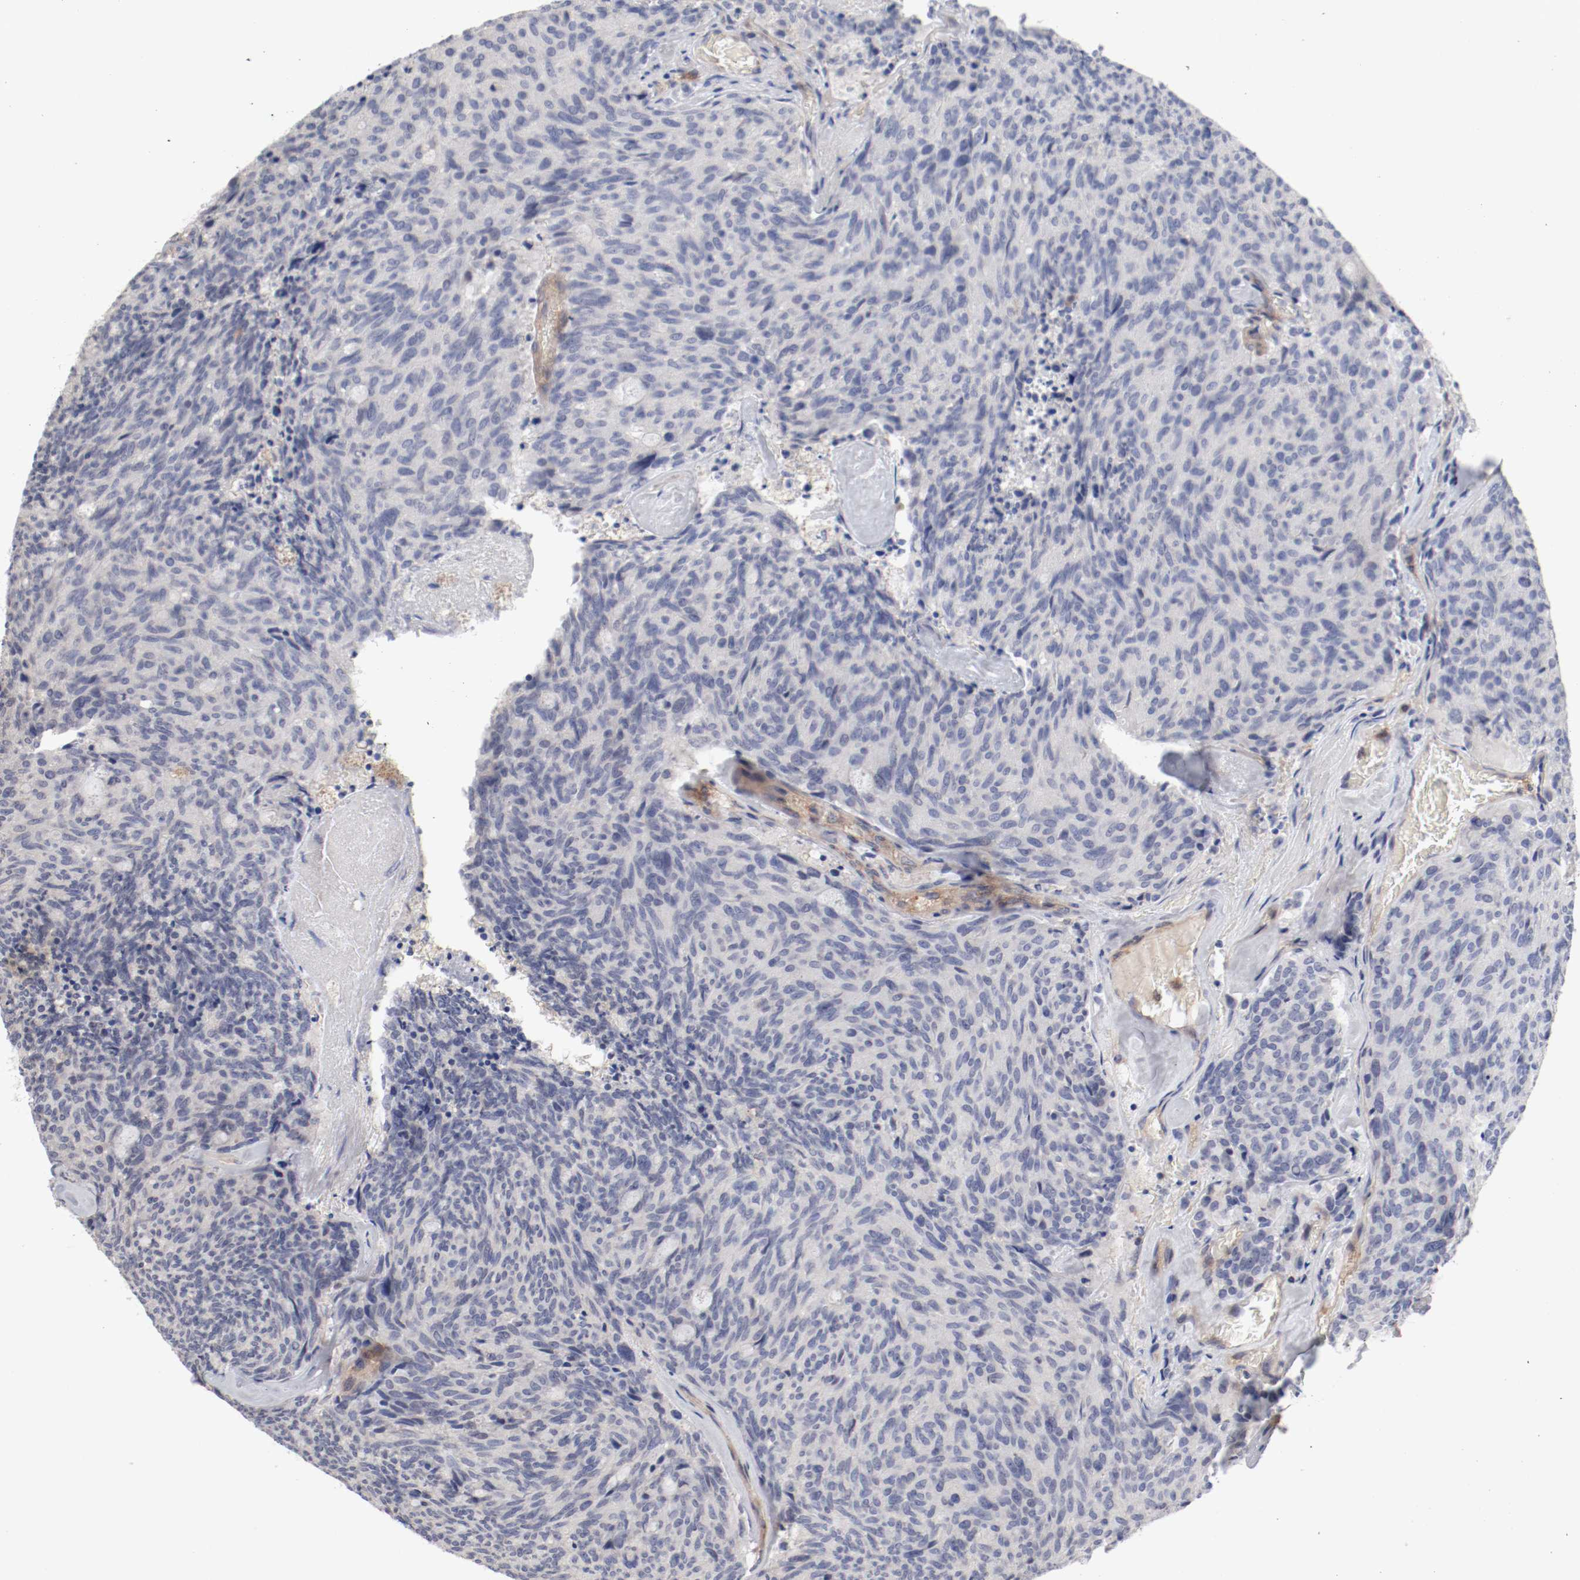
{"staining": {"intensity": "negative", "quantity": "none", "location": "none"}, "tissue": "carcinoid", "cell_type": "Tumor cells", "image_type": "cancer", "snomed": [{"axis": "morphology", "description": "Carcinoid, malignant, NOS"}, {"axis": "topography", "description": "Pancreas"}], "caption": "Immunohistochemistry (IHC) photomicrograph of neoplastic tissue: carcinoid stained with DAB exhibits no significant protein positivity in tumor cells.", "gene": "CBL", "patient": {"sex": "female", "age": 54}}